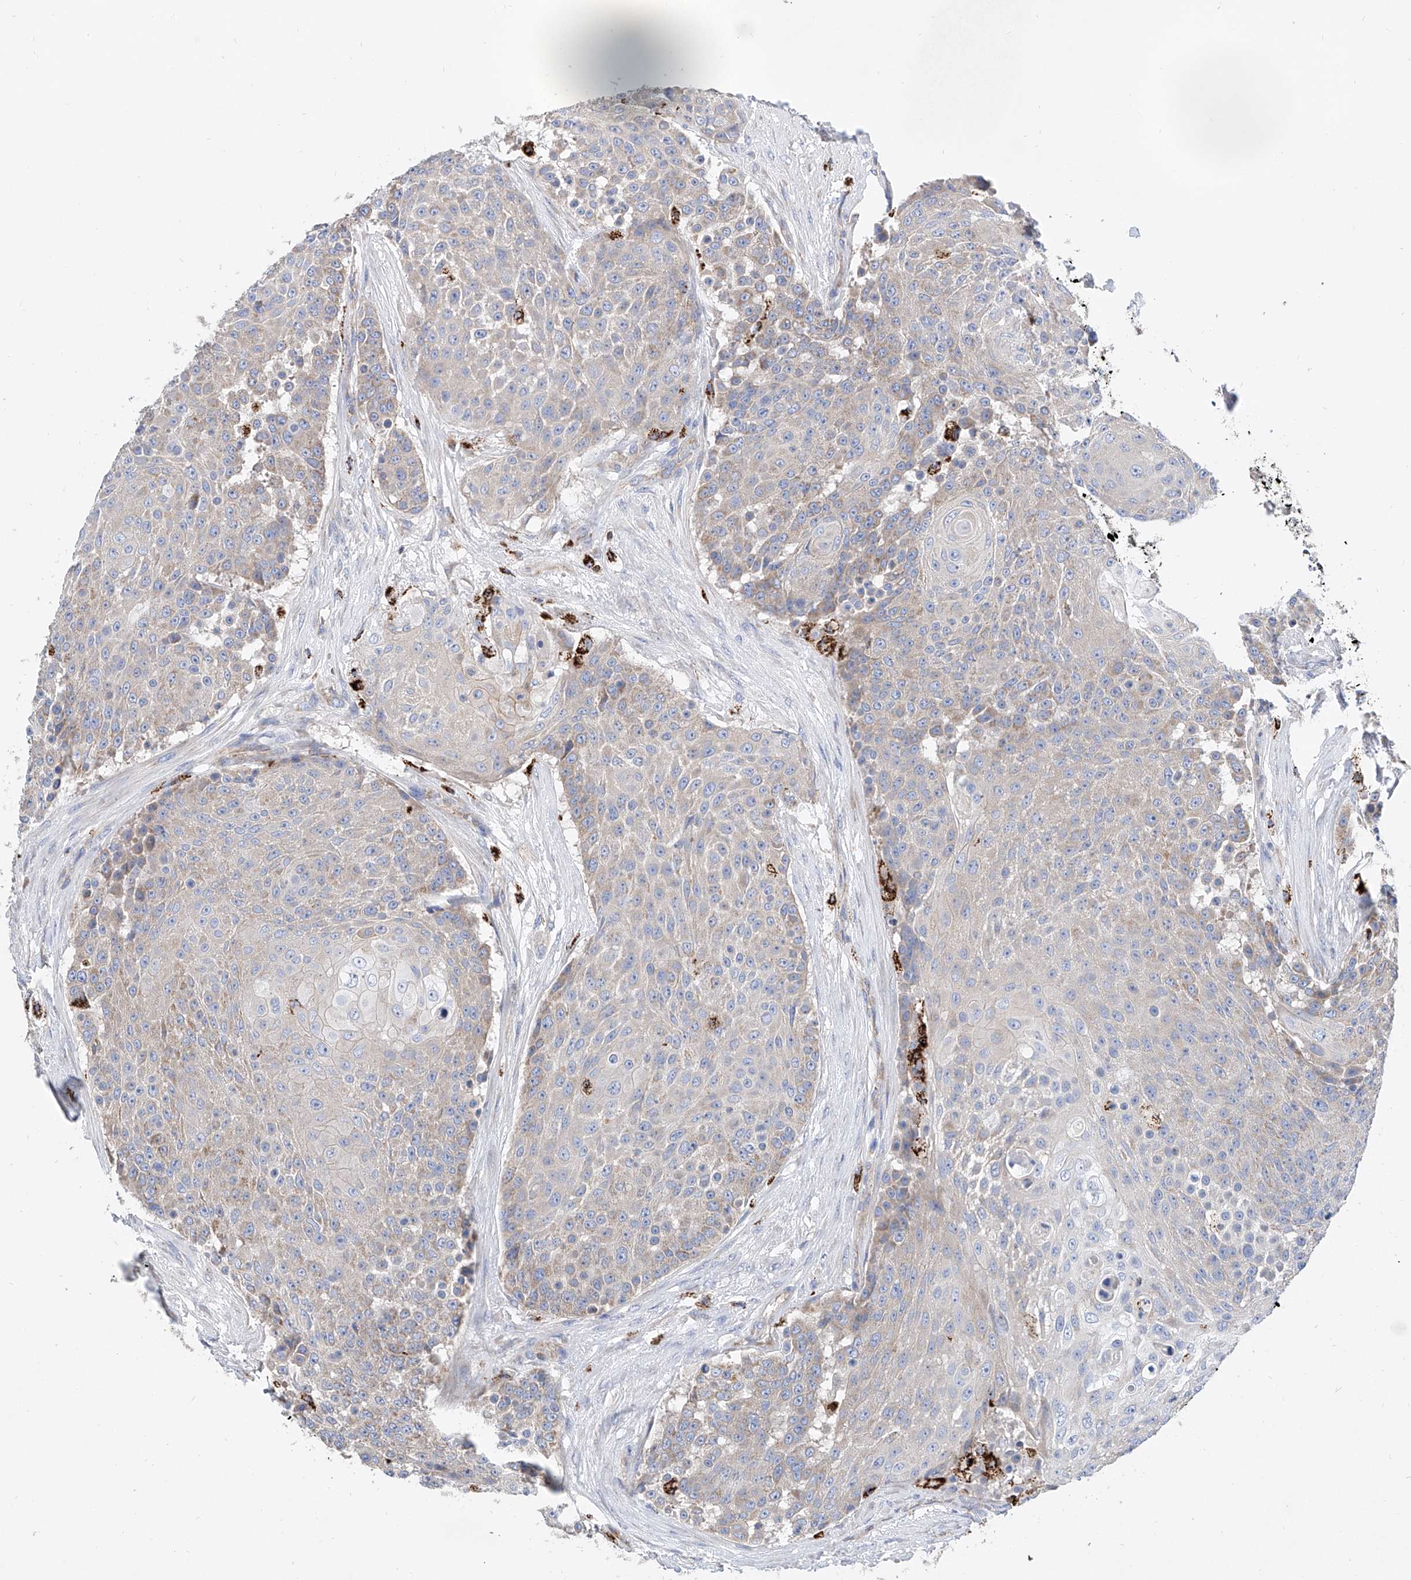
{"staining": {"intensity": "negative", "quantity": "none", "location": "none"}, "tissue": "urothelial cancer", "cell_type": "Tumor cells", "image_type": "cancer", "snomed": [{"axis": "morphology", "description": "Urothelial carcinoma, High grade"}, {"axis": "topography", "description": "Urinary bladder"}], "caption": "Protein analysis of high-grade urothelial carcinoma demonstrates no significant staining in tumor cells.", "gene": "CPNE5", "patient": {"sex": "female", "age": 63}}